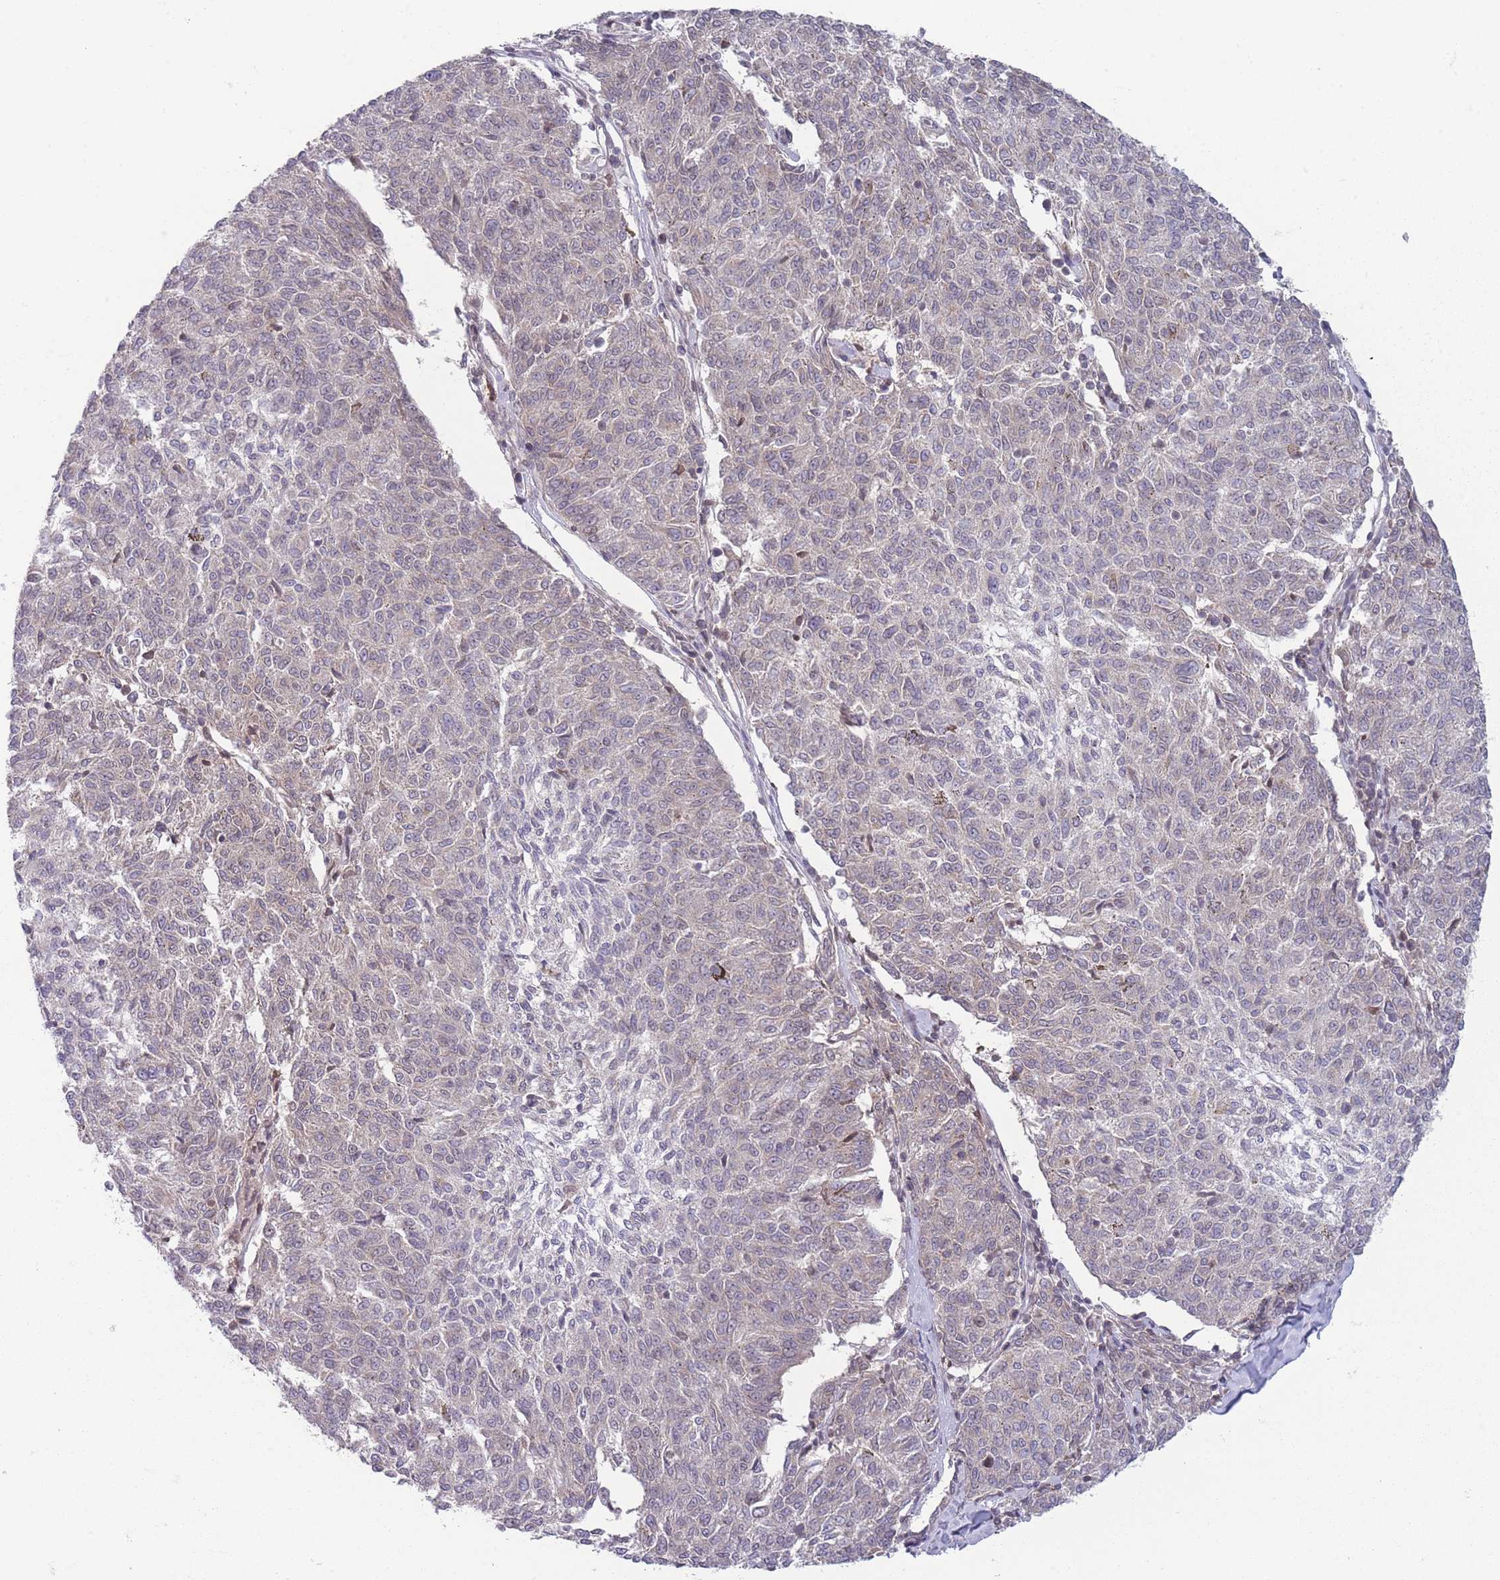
{"staining": {"intensity": "negative", "quantity": "none", "location": "none"}, "tissue": "melanoma", "cell_type": "Tumor cells", "image_type": "cancer", "snomed": [{"axis": "morphology", "description": "Malignant melanoma, NOS"}, {"axis": "topography", "description": "Skin"}], "caption": "The IHC histopathology image has no significant positivity in tumor cells of melanoma tissue. (DAB immunohistochemistry with hematoxylin counter stain).", "gene": "VRK2", "patient": {"sex": "female", "age": 72}}